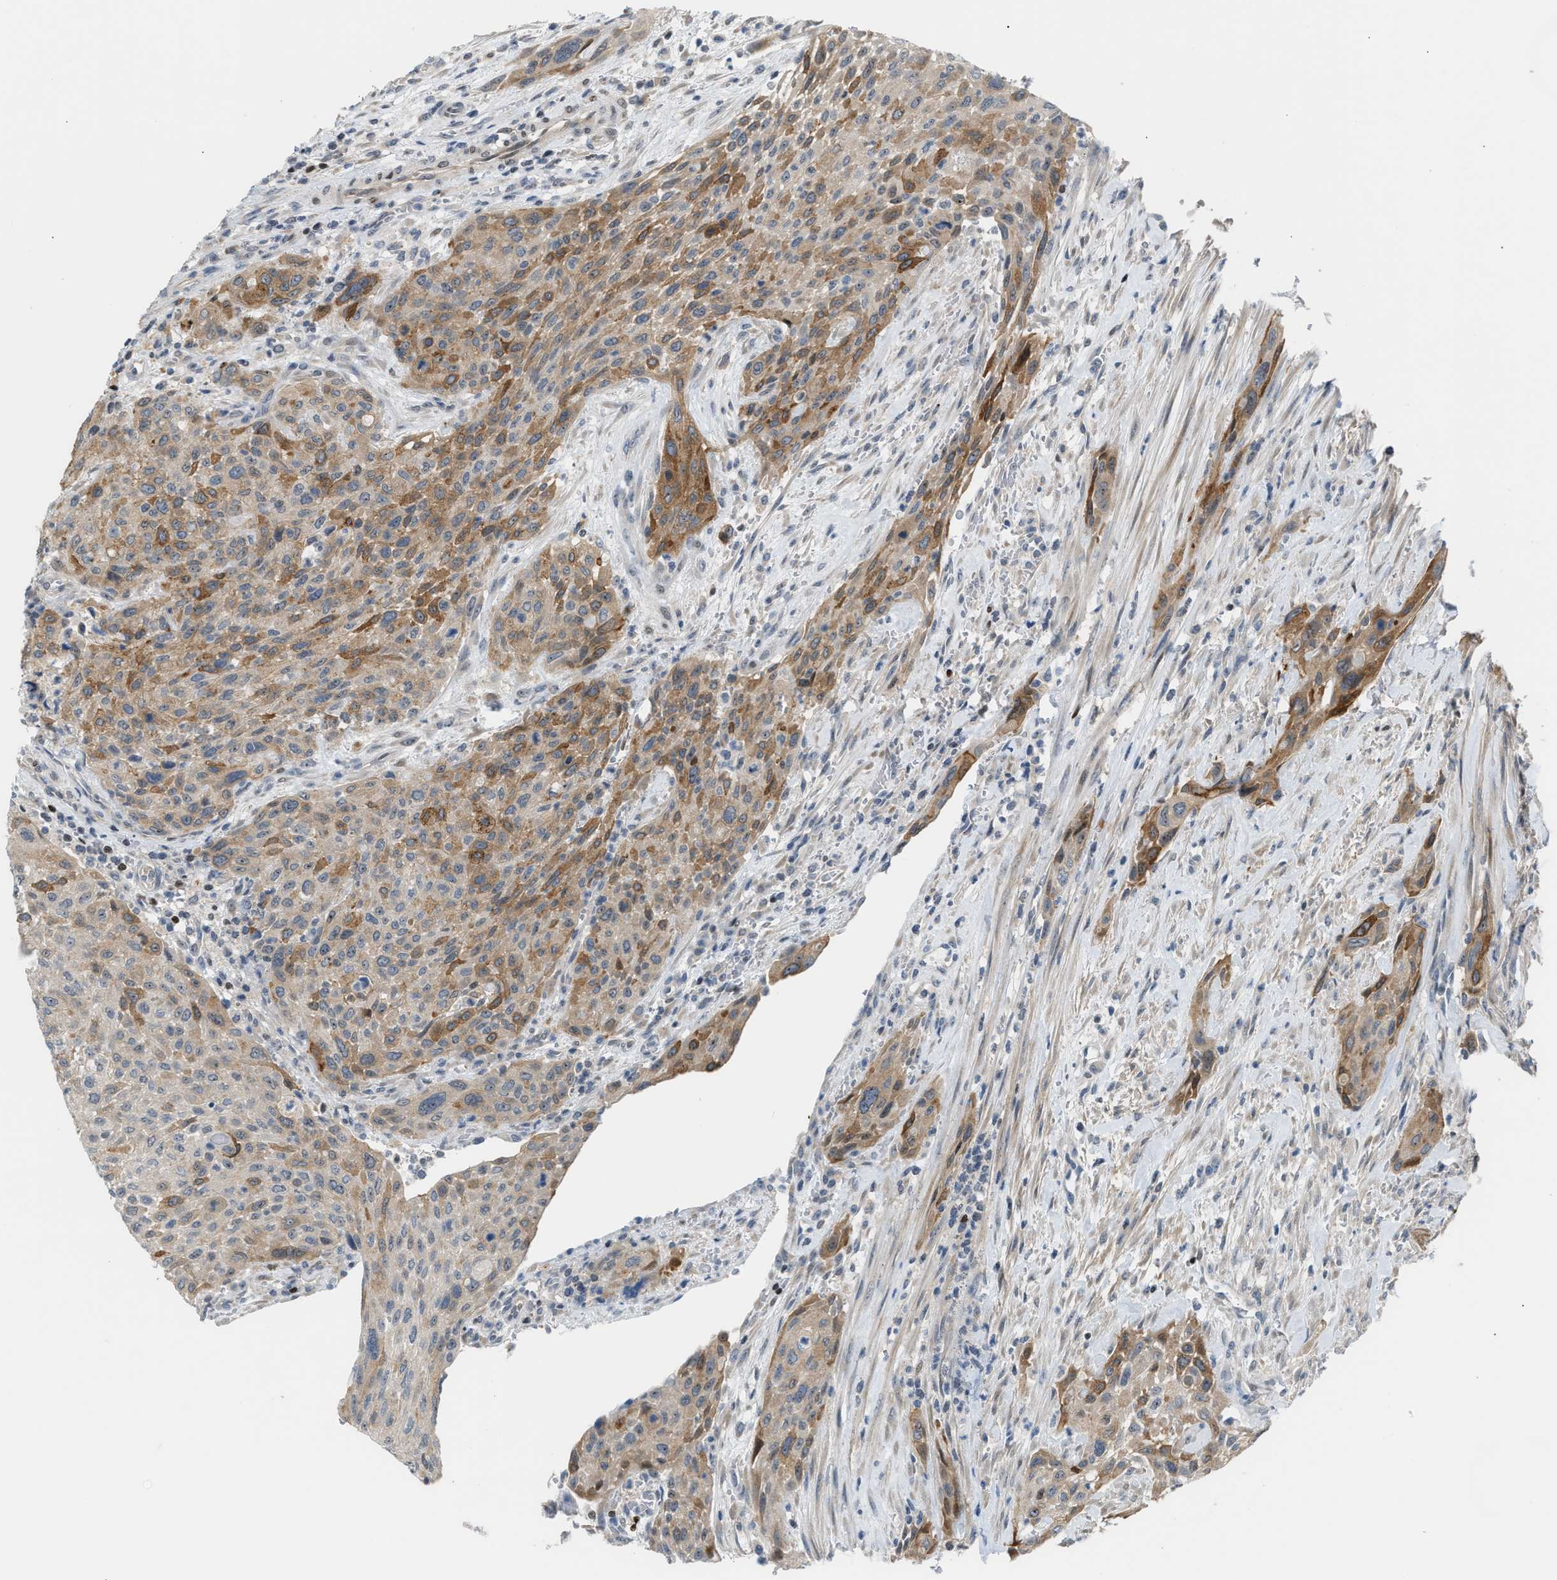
{"staining": {"intensity": "moderate", "quantity": "25%-75%", "location": "cytoplasmic/membranous"}, "tissue": "urothelial cancer", "cell_type": "Tumor cells", "image_type": "cancer", "snomed": [{"axis": "morphology", "description": "Urothelial carcinoma, Low grade"}, {"axis": "morphology", "description": "Urothelial carcinoma, High grade"}, {"axis": "topography", "description": "Urinary bladder"}], "caption": "Immunohistochemical staining of human low-grade urothelial carcinoma reveals moderate cytoplasmic/membranous protein positivity in approximately 25%-75% of tumor cells.", "gene": "NPS", "patient": {"sex": "male", "age": 35}}